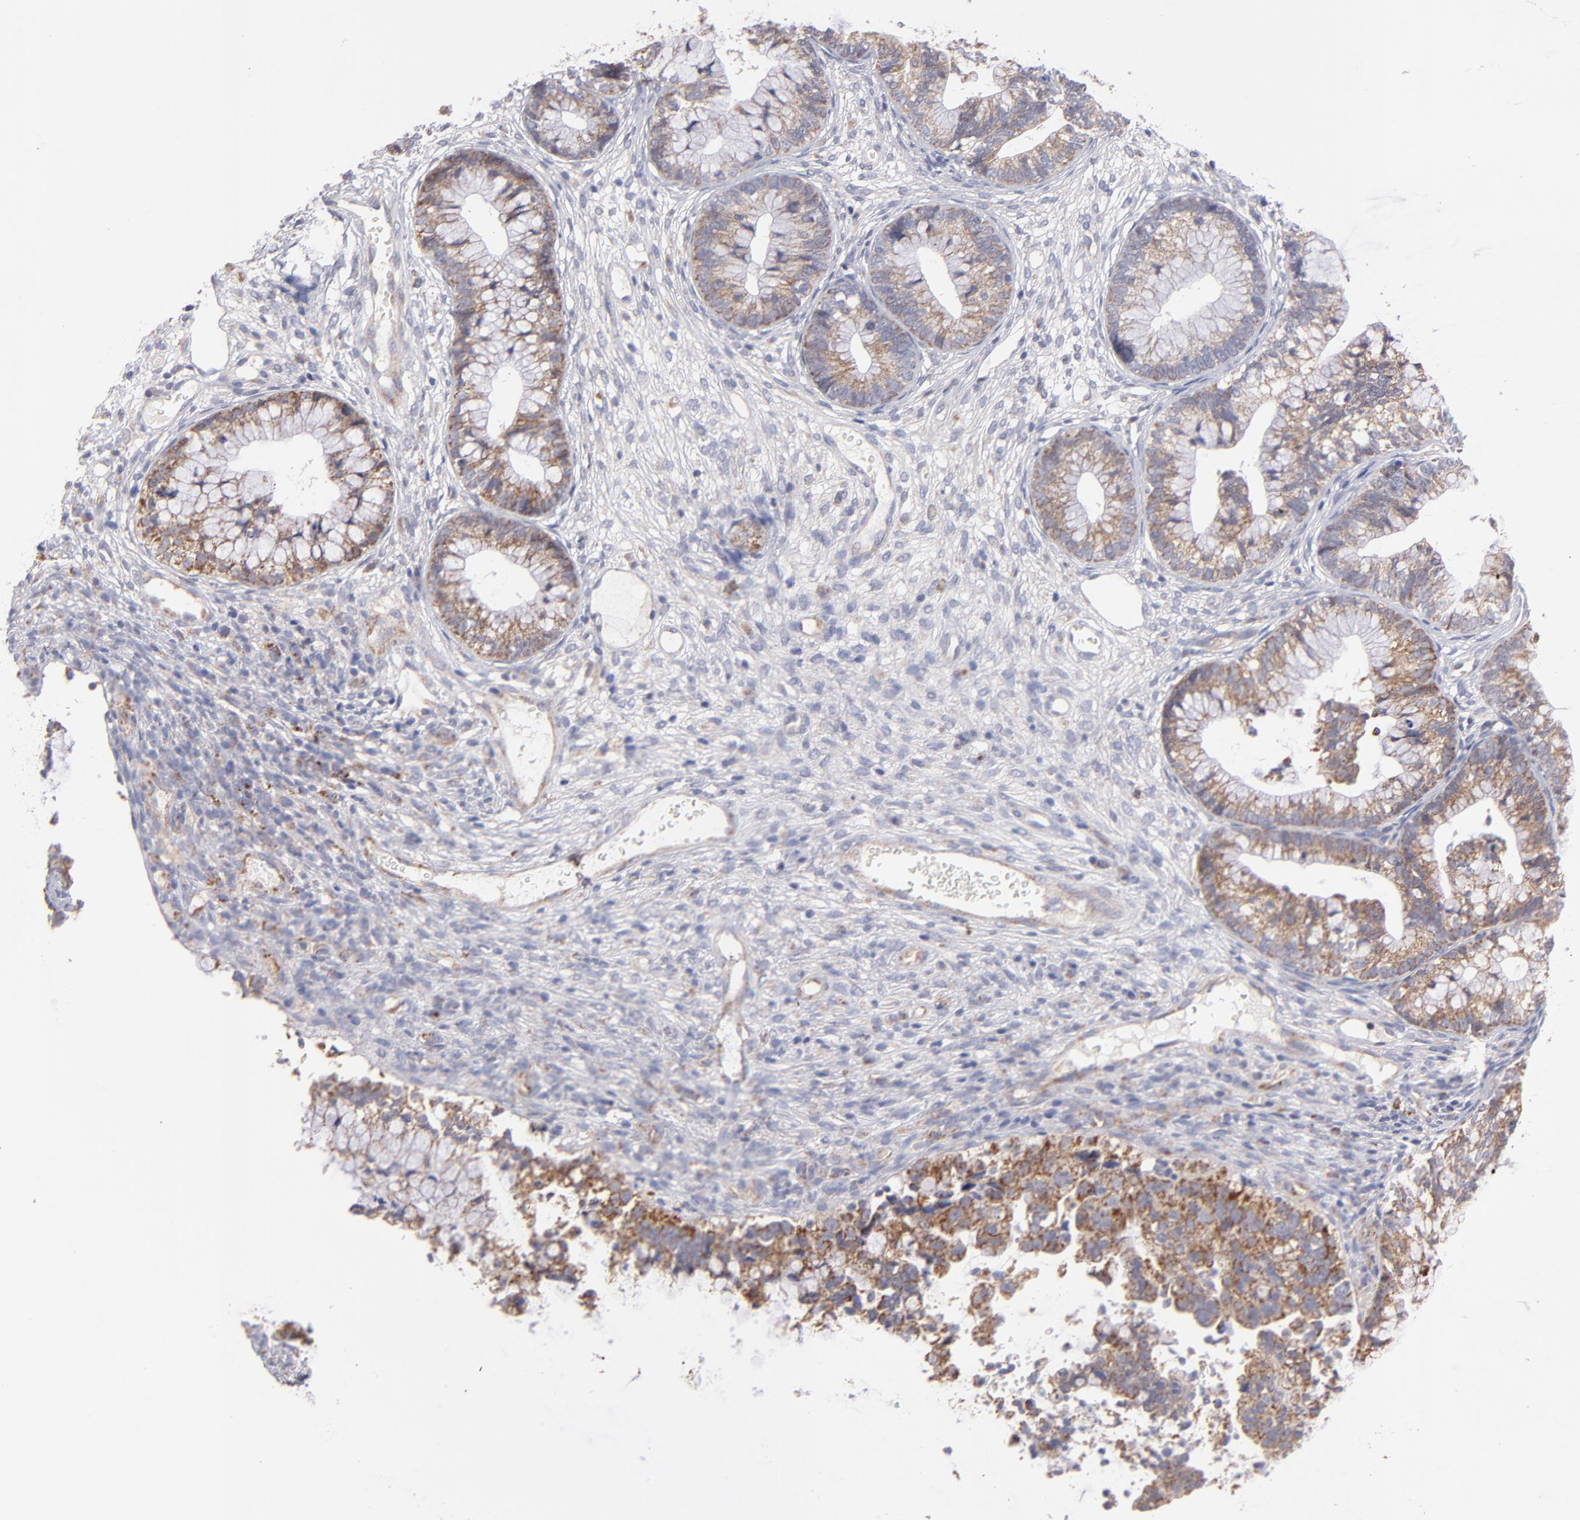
{"staining": {"intensity": "moderate", "quantity": ">75%", "location": "cytoplasmic/membranous"}, "tissue": "cervical cancer", "cell_type": "Tumor cells", "image_type": "cancer", "snomed": [{"axis": "morphology", "description": "Adenocarcinoma, NOS"}, {"axis": "topography", "description": "Cervix"}], "caption": "The immunohistochemical stain highlights moderate cytoplasmic/membranous expression in tumor cells of cervical cancer (adenocarcinoma) tissue.", "gene": "HCCS", "patient": {"sex": "female", "age": 44}}